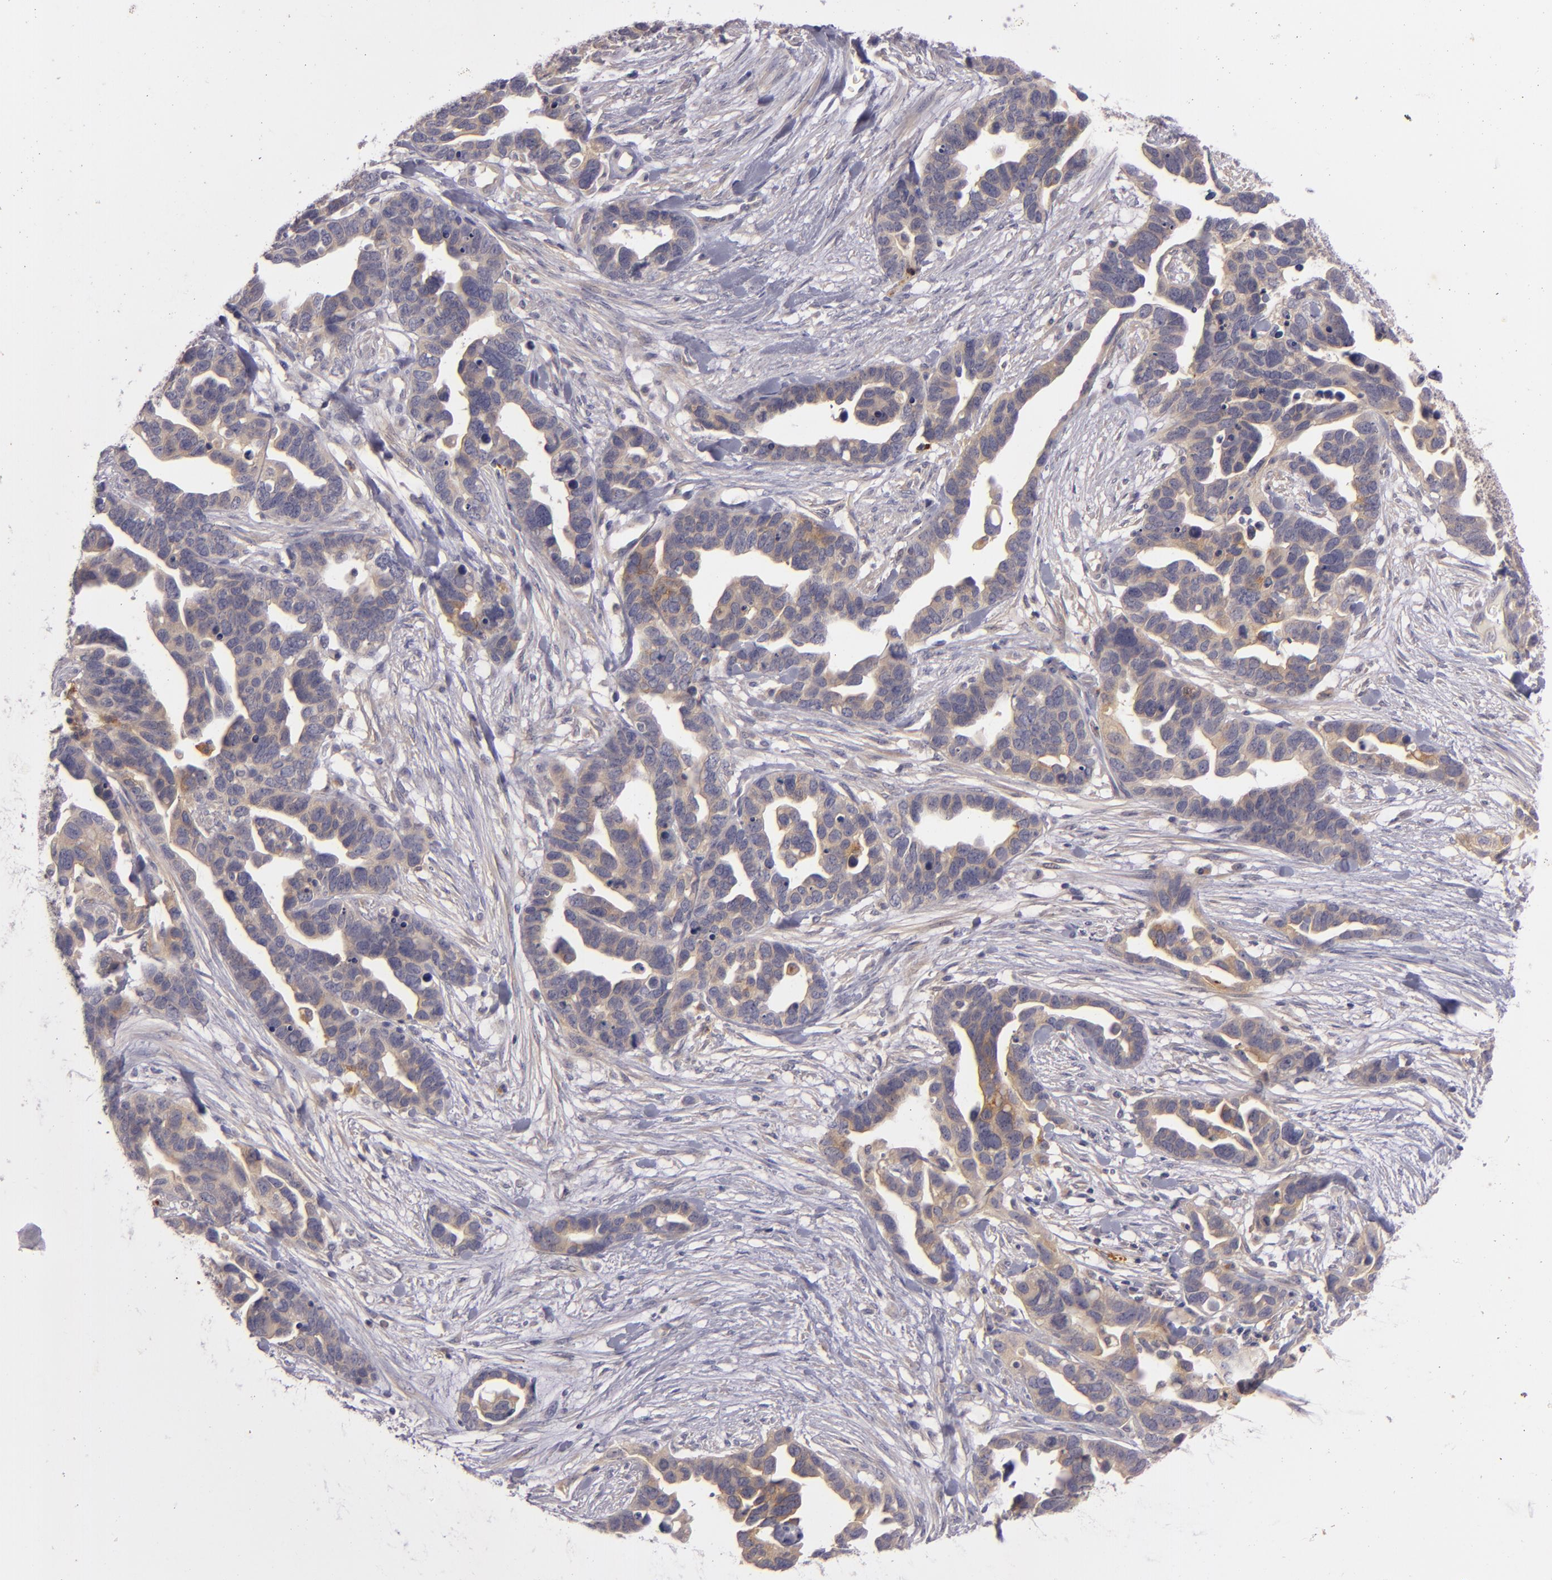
{"staining": {"intensity": "weak", "quantity": "25%-75%", "location": "cytoplasmic/membranous"}, "tissue": "ovarian cancer", "cell_type": "Tumor cells", "image_type": "cancer", "snomed": [{"axis": "morphology", "description": "Cystadenocarcinoma, serous, NOS"}, {"axis": "topography", "description": "Ovary"}], "caption": "Human ovarian cancer stained for a protein (brown) reveals weak cytoplasmic/membranous positive staining in about 25%-75% of tumor cells.", "gene": "CD83", "patient": {"sex": "female", "age": 54}}